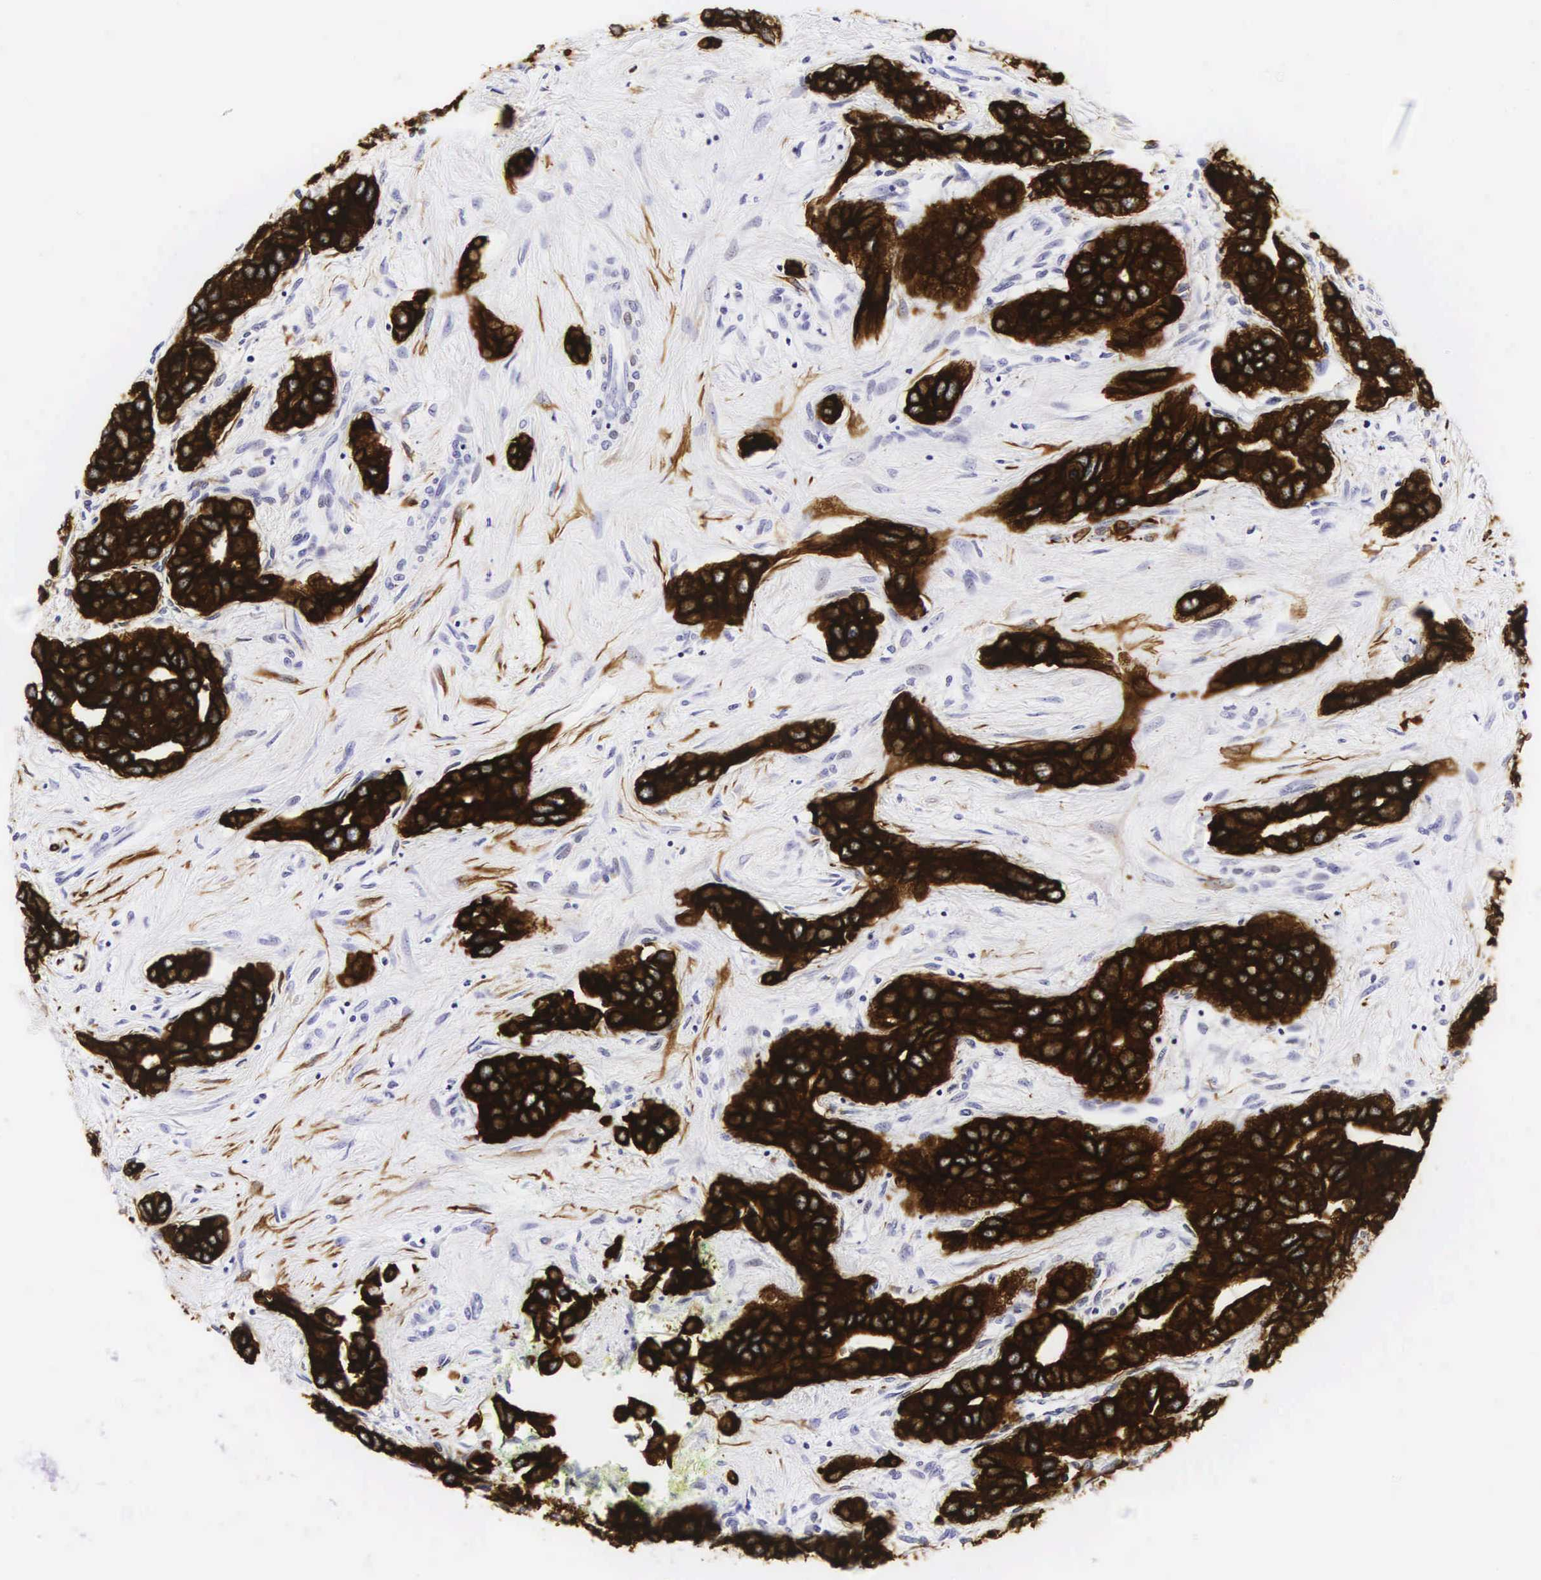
{"staining": {"intensity": "strong", "quantity": ">75%", "location": "cytoplasmic/membranous"}, "tissue": "liver cancer", "cell_type": "Tumor cells", "image_type": "cancer", "snomed": [{"axis": "morphology", "description": "Carcinoma, Hepatocellular, NOS"}, {"axis": "topography", "description": "Liver"}], "caption": "Protein staining of liver cancer tissue demonstrates strong cytoplasmic/membranous expression in about >75% of tumor cells. The staining was performed using DAB (3,3'-diaminobenzidine), with brown indicating positive protein expression. Nuclei are stained blue with hematoxylin.", "gene": "KRT18", "patient": {"sex": "male", "age": 64}}